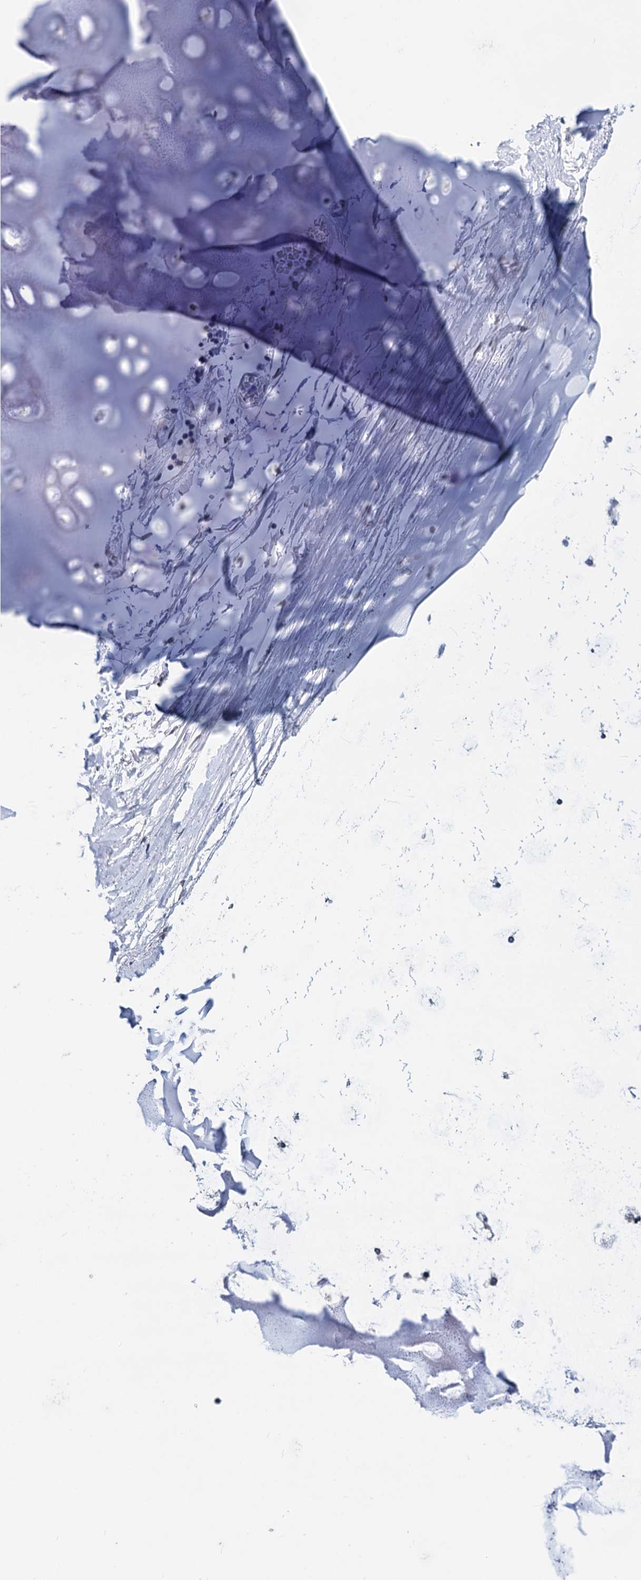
{"staining": {"intensity": "negative", "quantity": "none", "location": "none"}, "tissue": "adipose tissue", "cell_type": "Adipocytes", "image_type": "normal", "snomed": [{"axis": "morphology", "description": "Normal tissue, NOS"}, {"axis": "topography", "description": "Lymph node"}, {"axis": "topography", "description": "Bronchus"}], "caption": "DAB (3,3'-diaminobenzidine) immunohistochemical staining of unremarkable adipose tissue shows no significant positivity in adipocytes. (DAB (3,3'-diaminobenzidine) IHC visualized using brightfield microscopy, high magnification).", "gene": "MAGEA4", "patient": {"sex": "male", "age": 63}}